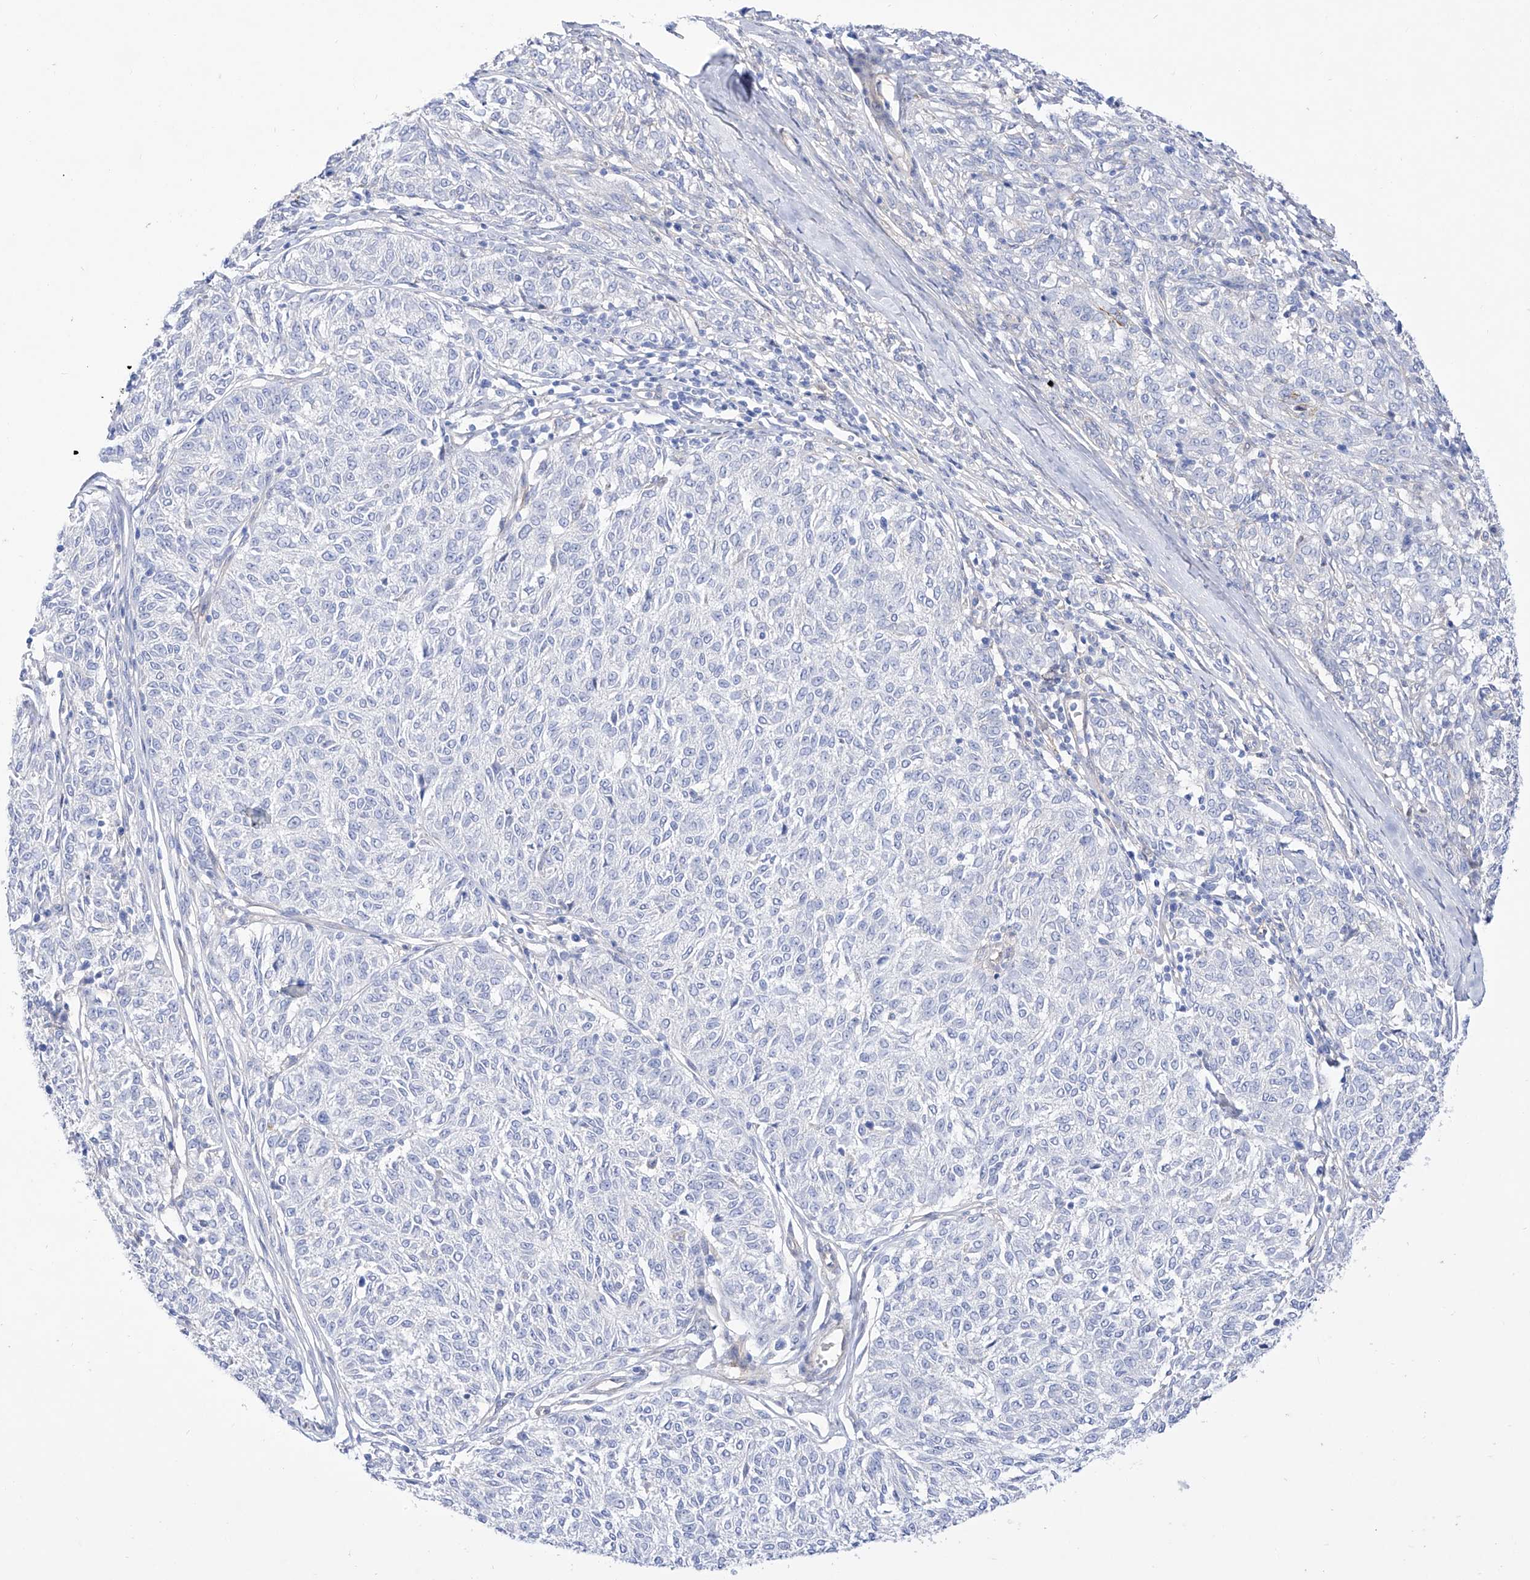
{"staining": {"intensity": "negative", "quantity": "none", "location": "none"}, "tissue": "melanoma", "cell_type": "Tumor cells", "image_type": "cancer", "snomed": [{"axis": "morphology", "description": "Malignant melanoma, NOS"}, {"axis": "topography", "description": "Skin"}], "caption": "An image of human melanoma is negative for staining in tumor cells.", "gene": "ZNF653", "patient": {"sex": "female", "age": 72}}